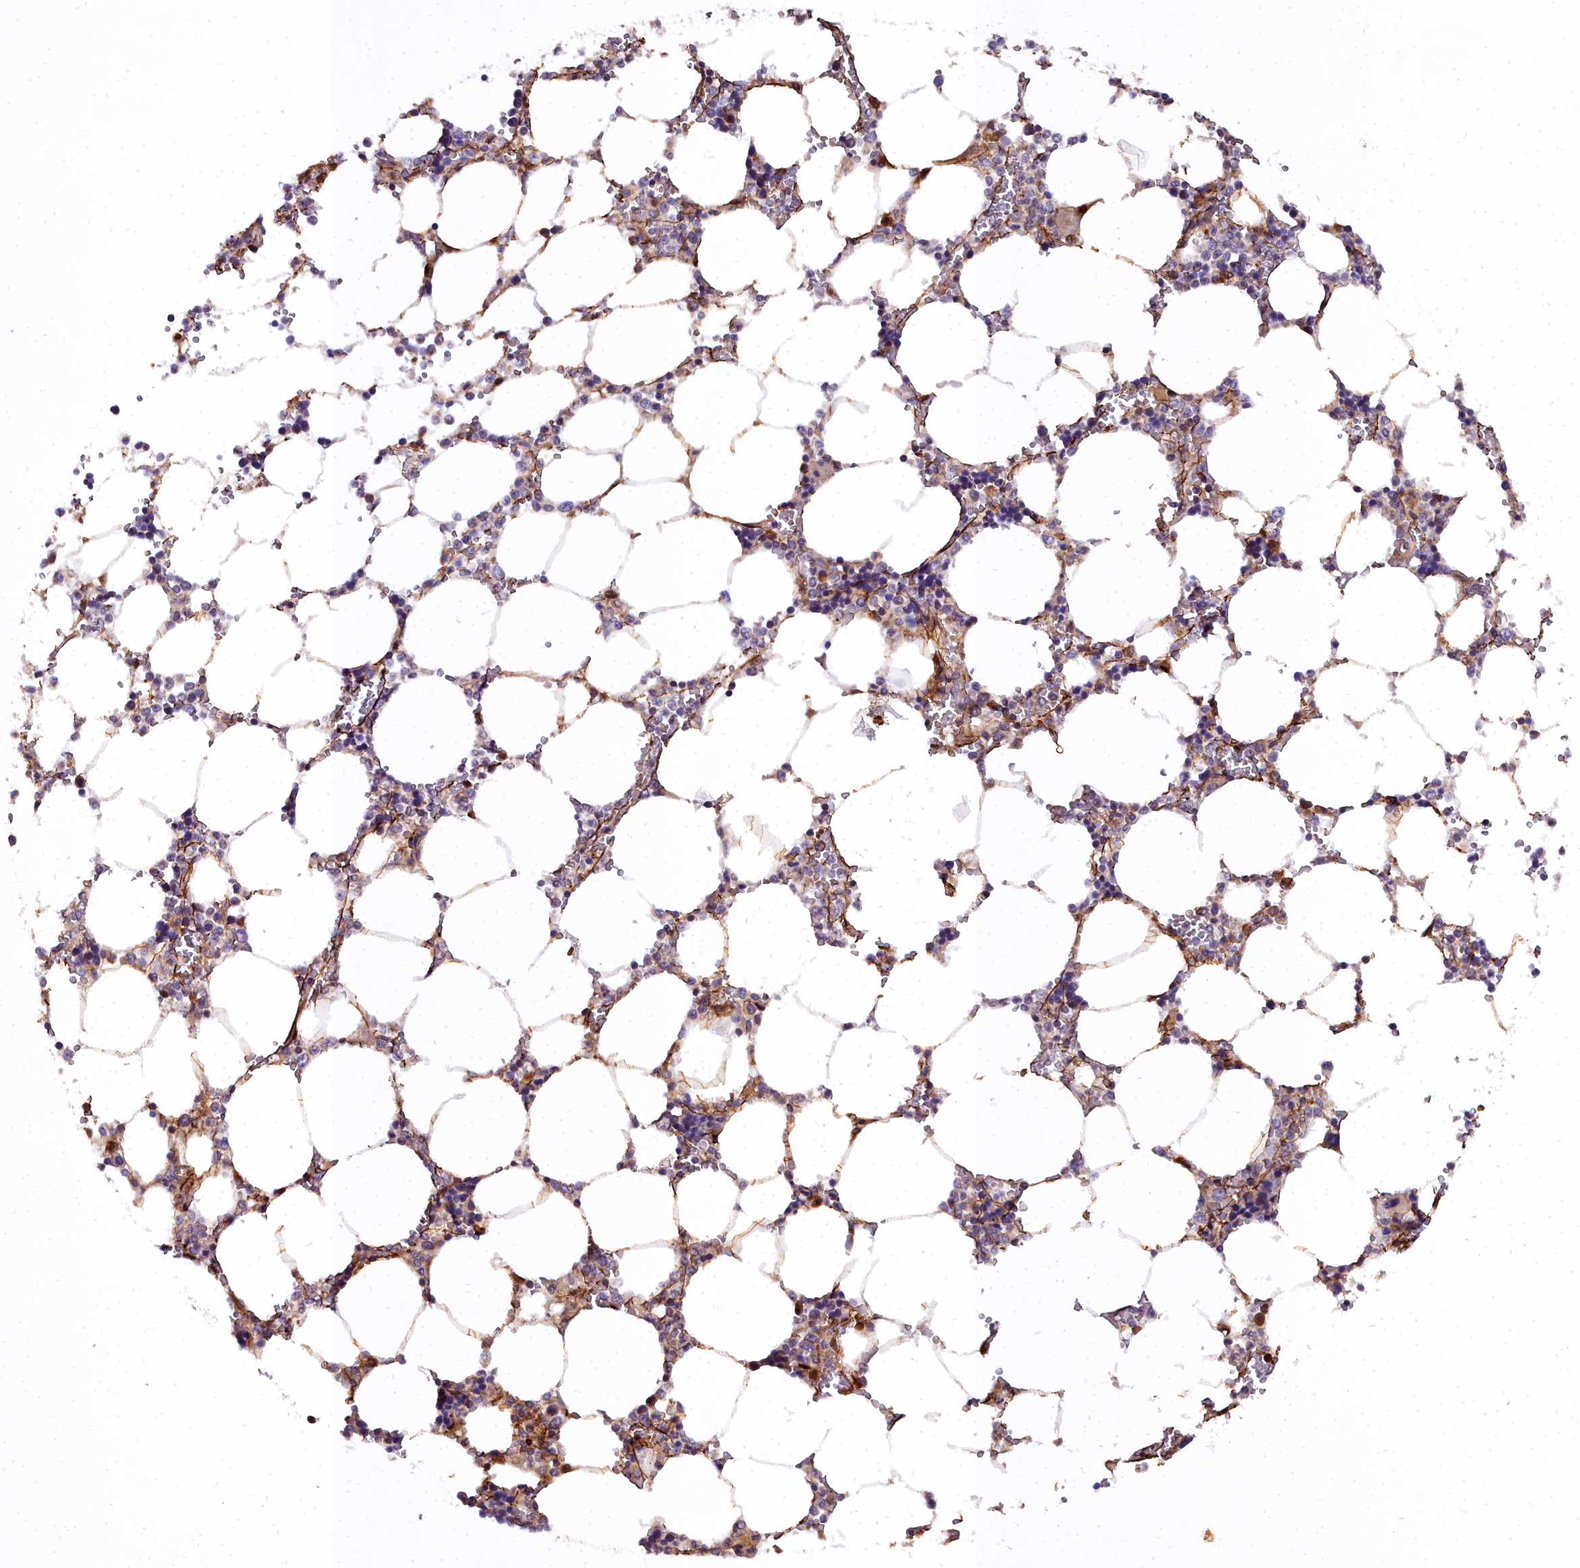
{"staining": {"intensity": "moderate", "quantity": "<25%", "location": "cytoplasmic/membranous"}, "tissue": "bone marrow", "cell_type": "Hematopoietic cells", "image_type": "normal", "snomed": [{"axis": "morphology", "description": "Normal tissue, NOS"}, {"axis": "topography", "description": "Bone marrow"}], "caption": "The image demonstrates staining of benign bone marrow, revealing moderate cytoplasmic/membranous protein positivity (brown color) within hematopoietic cells.", "gene": "MRPS11", "patient": {"sex": "male", "age": 64}}